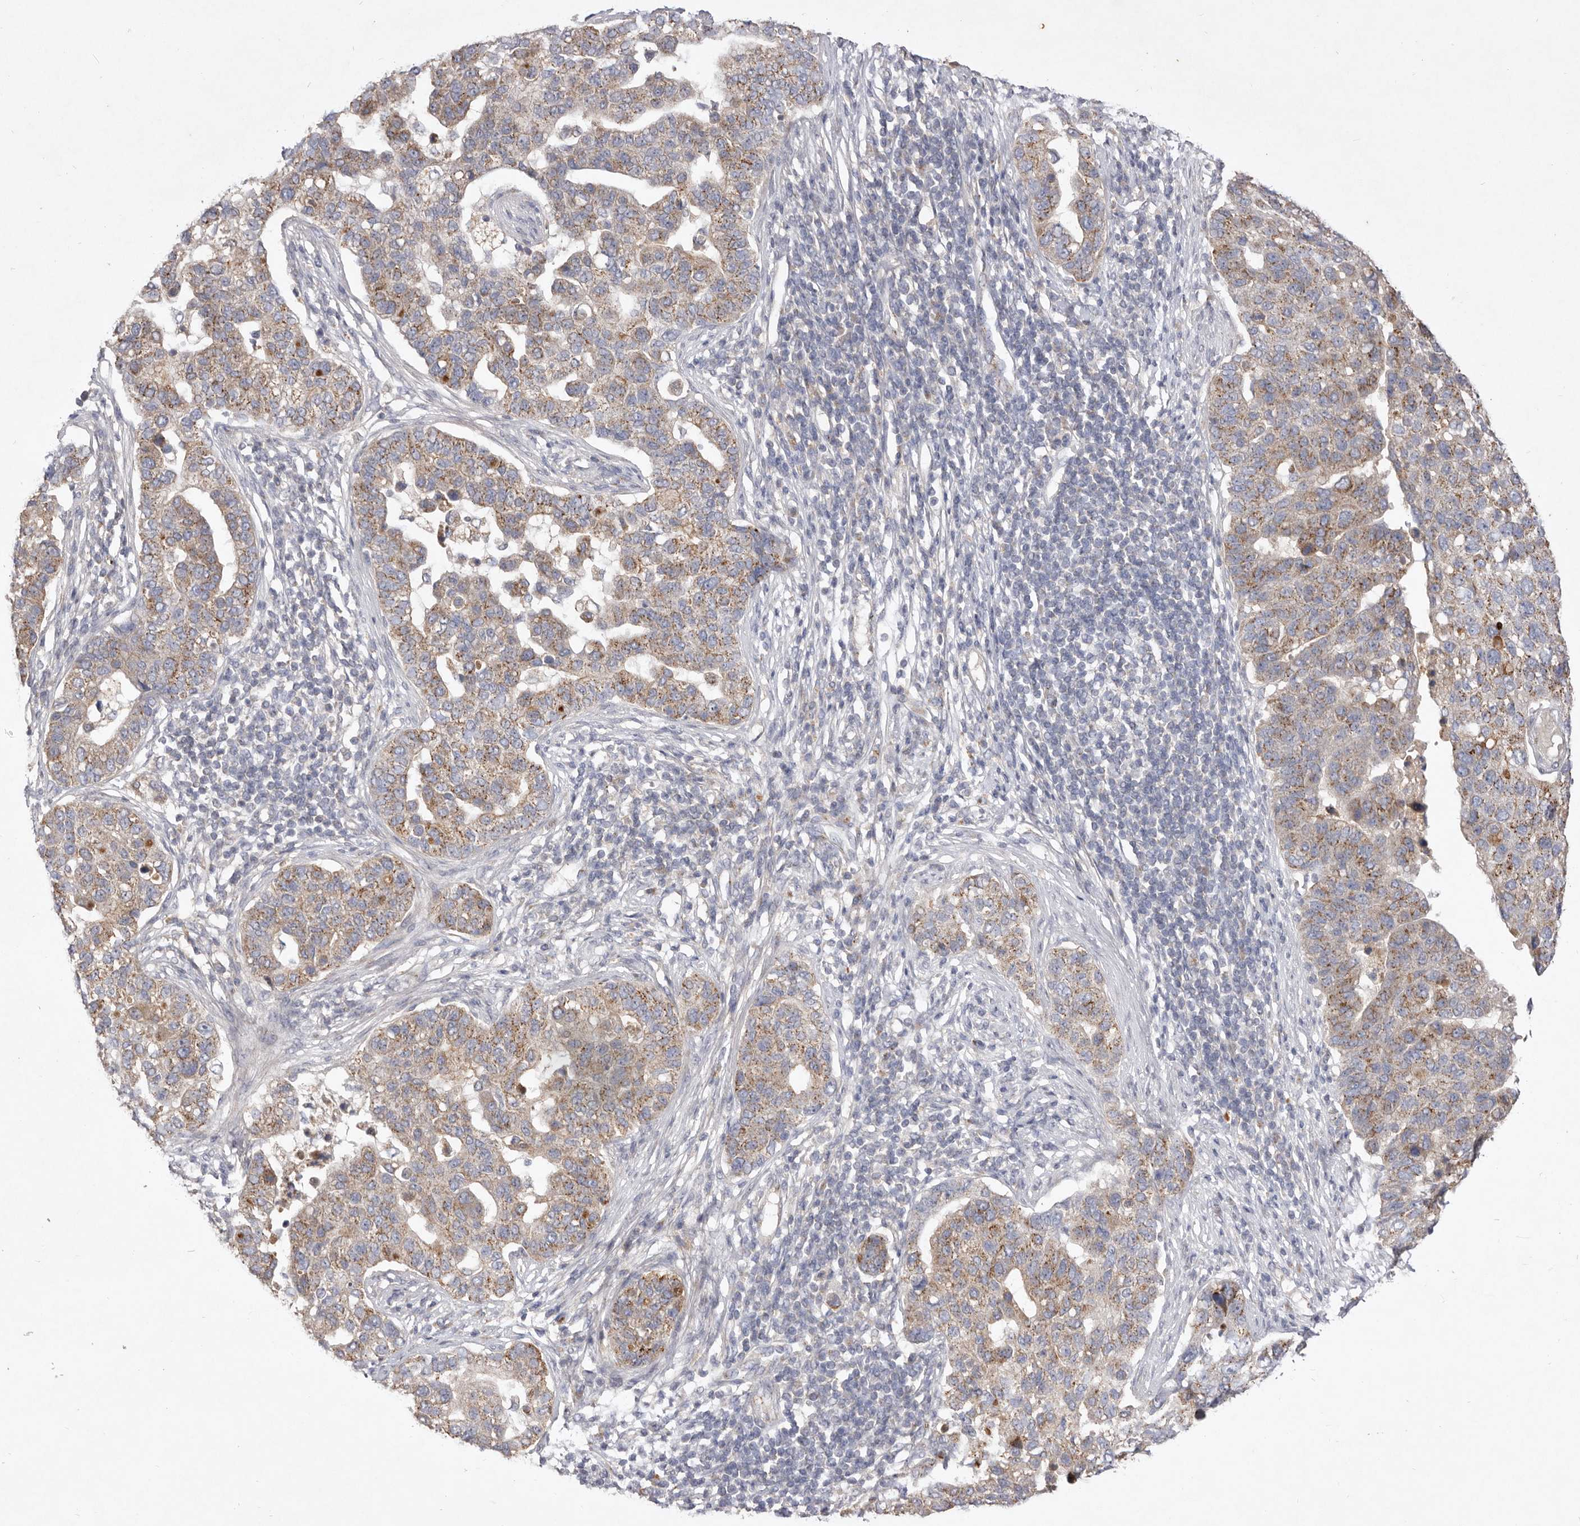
{"staining": {"intensity": "moderate", "quantity": ">75%", "location": "cytoplasmic/membranous"}, "tissue": "pancreatic cancer", "cell_type": "Tumor cells", "image_type": "cancer", "snomed": [{"axis": "morphology", "description": "Adenocarcinoma, NOS"}, {"axis": "topography", "description": "Pancreas"}], "caption": "This image shows IHC staining of human adenocarcinoma (pancreatic), with medium moderate cytoplasmic/membranous expression in about >75% of tumor cells.", "gene": "USP24", "patient": {"sex": "female", "age": 61}}